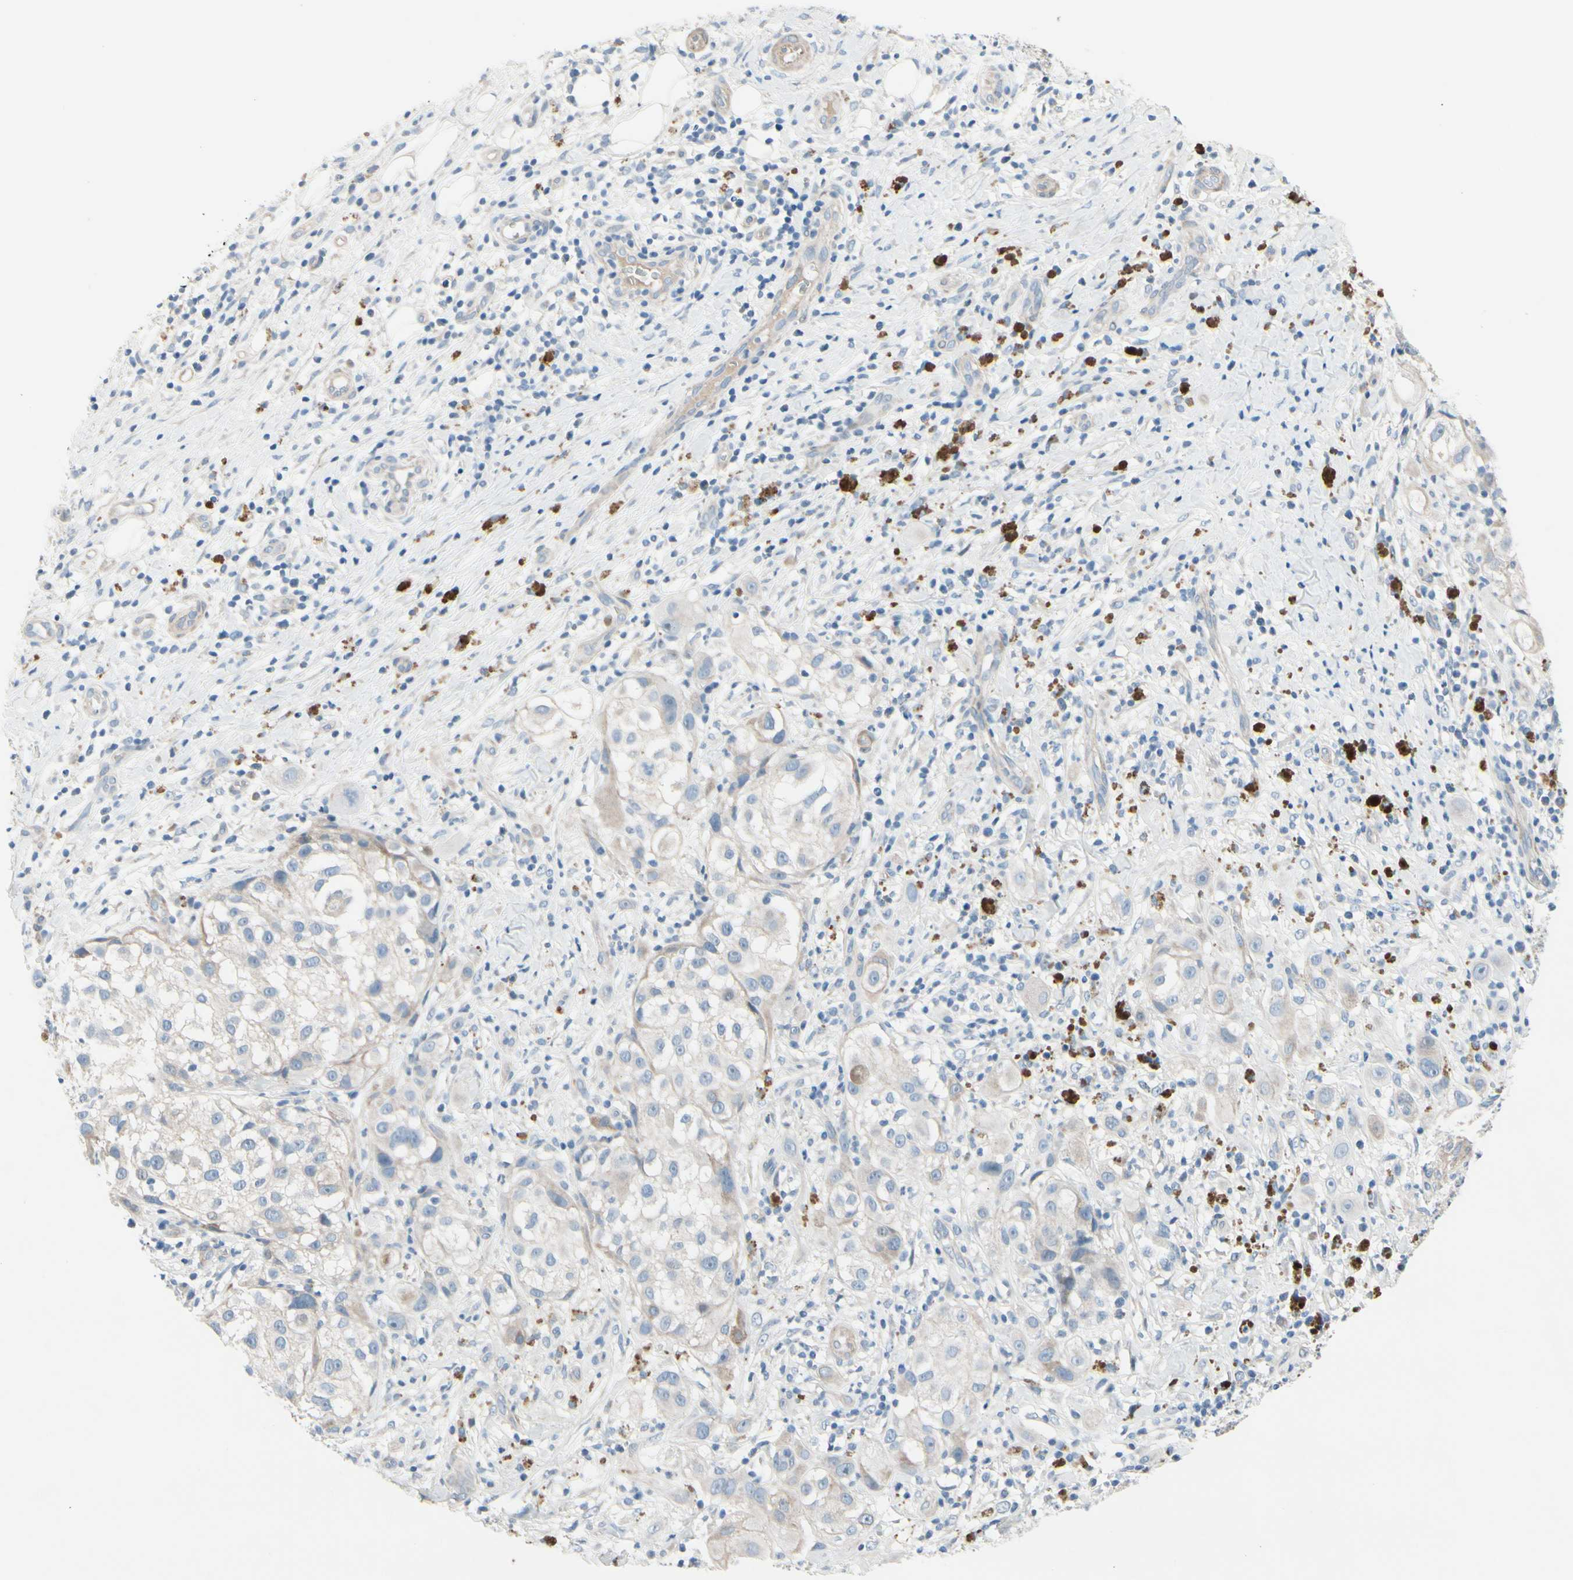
{"staining": {"intensity": "weak", "quantity": "<25%", "location": "cytoplasmic/membranous"}, "tissue": "melanoma", "cell_type": "Tumor cells", "image_type": "cancer", "snomed": [{"axis": "morphology", "description": "Necrosis, NOS"}, {"axis": "morphology", "description": "Malignant melanoma, NOS"}, {"axis": "topography", "description": "Skin"}], "caption": "Protein analysis of malignant melanoma demonstrates no significant positivity in tumor cells. (DAB immunohistochemistry, high magnification).", "gene": "MAP2", "patient": {"sex": "female", "age": 87}}